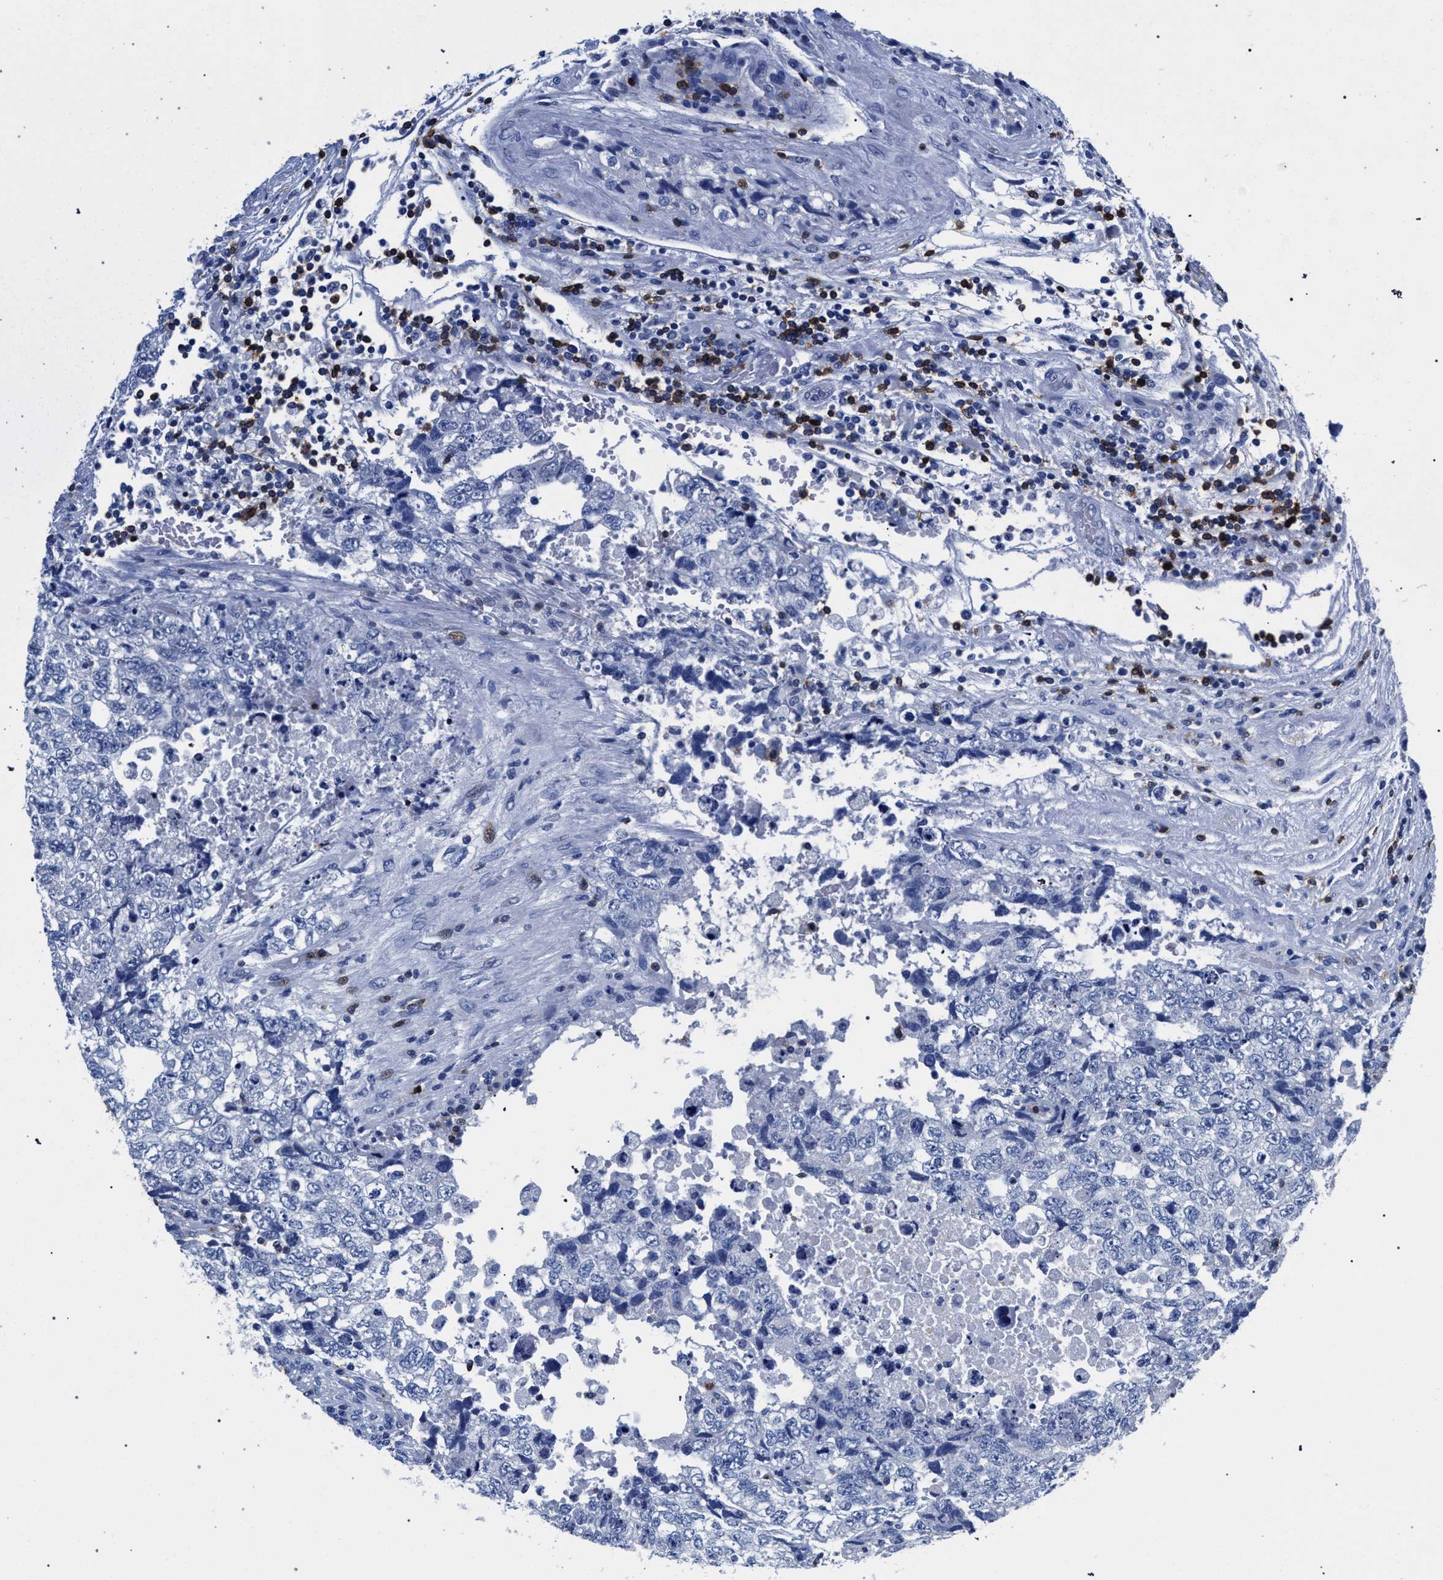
{"staining": {"intensity": "negative", "quantity": "none", "location": "none"}, "tissue": "testis cancer", "cell_type": "Tumor cells", "image_type": "cancer", "snomed": [{"axis": "morphology", "description": "Carcinoma, Embryonal, NOS"}, {"axis": "topography", "description": "Testis"}], "caption": "Tumor cells show no significant protein staining in testis cancer (embryonal carcinoma).", "gene": "KLRK1", "patient": {"sex": "male", "age": 36}}